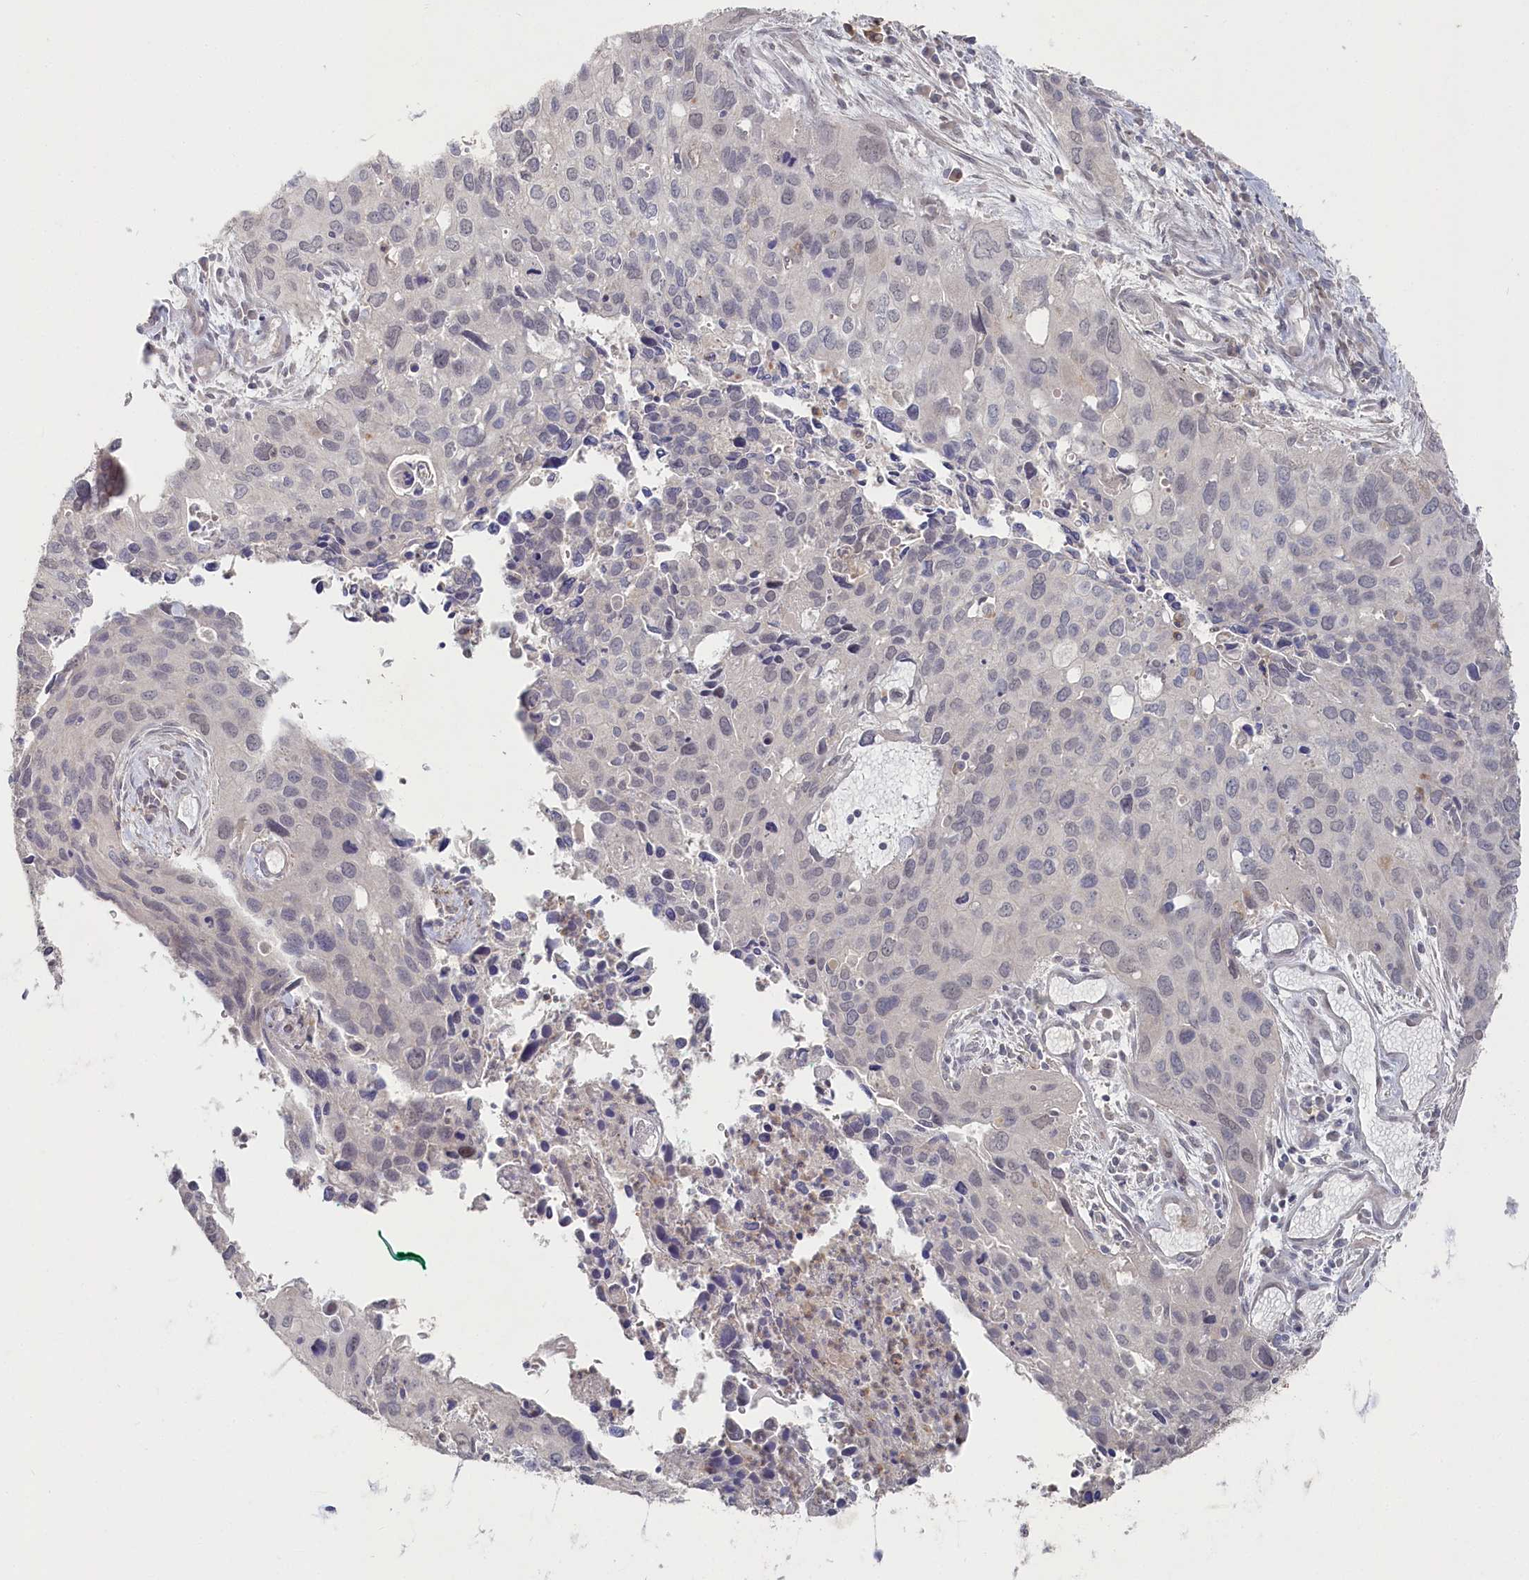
{"staining": {"intensity": "negative", "quantity": "none", "location": "none"}, "tissue": "cervical cancer", "cell_type": "Tumor cells", "image_type": "cancer", "snomed": [{"axis": "morphology", "description": "Squamous cell carcinoma, NOS"}, {"axis": "topography", "description": "Cervix"}], "caption": "DAB (3,3'-diaminobenzidine) immunohistochemical staining of human cervical cancer reveals no significant staining in tumor cells. Brightfield microscopy of IHC stained with DAB (brown) and hematoxylin (blue), captured at high magnification.", "gene": "TGFBRAP1", "patient": {"sex": "female", "age": 55}}